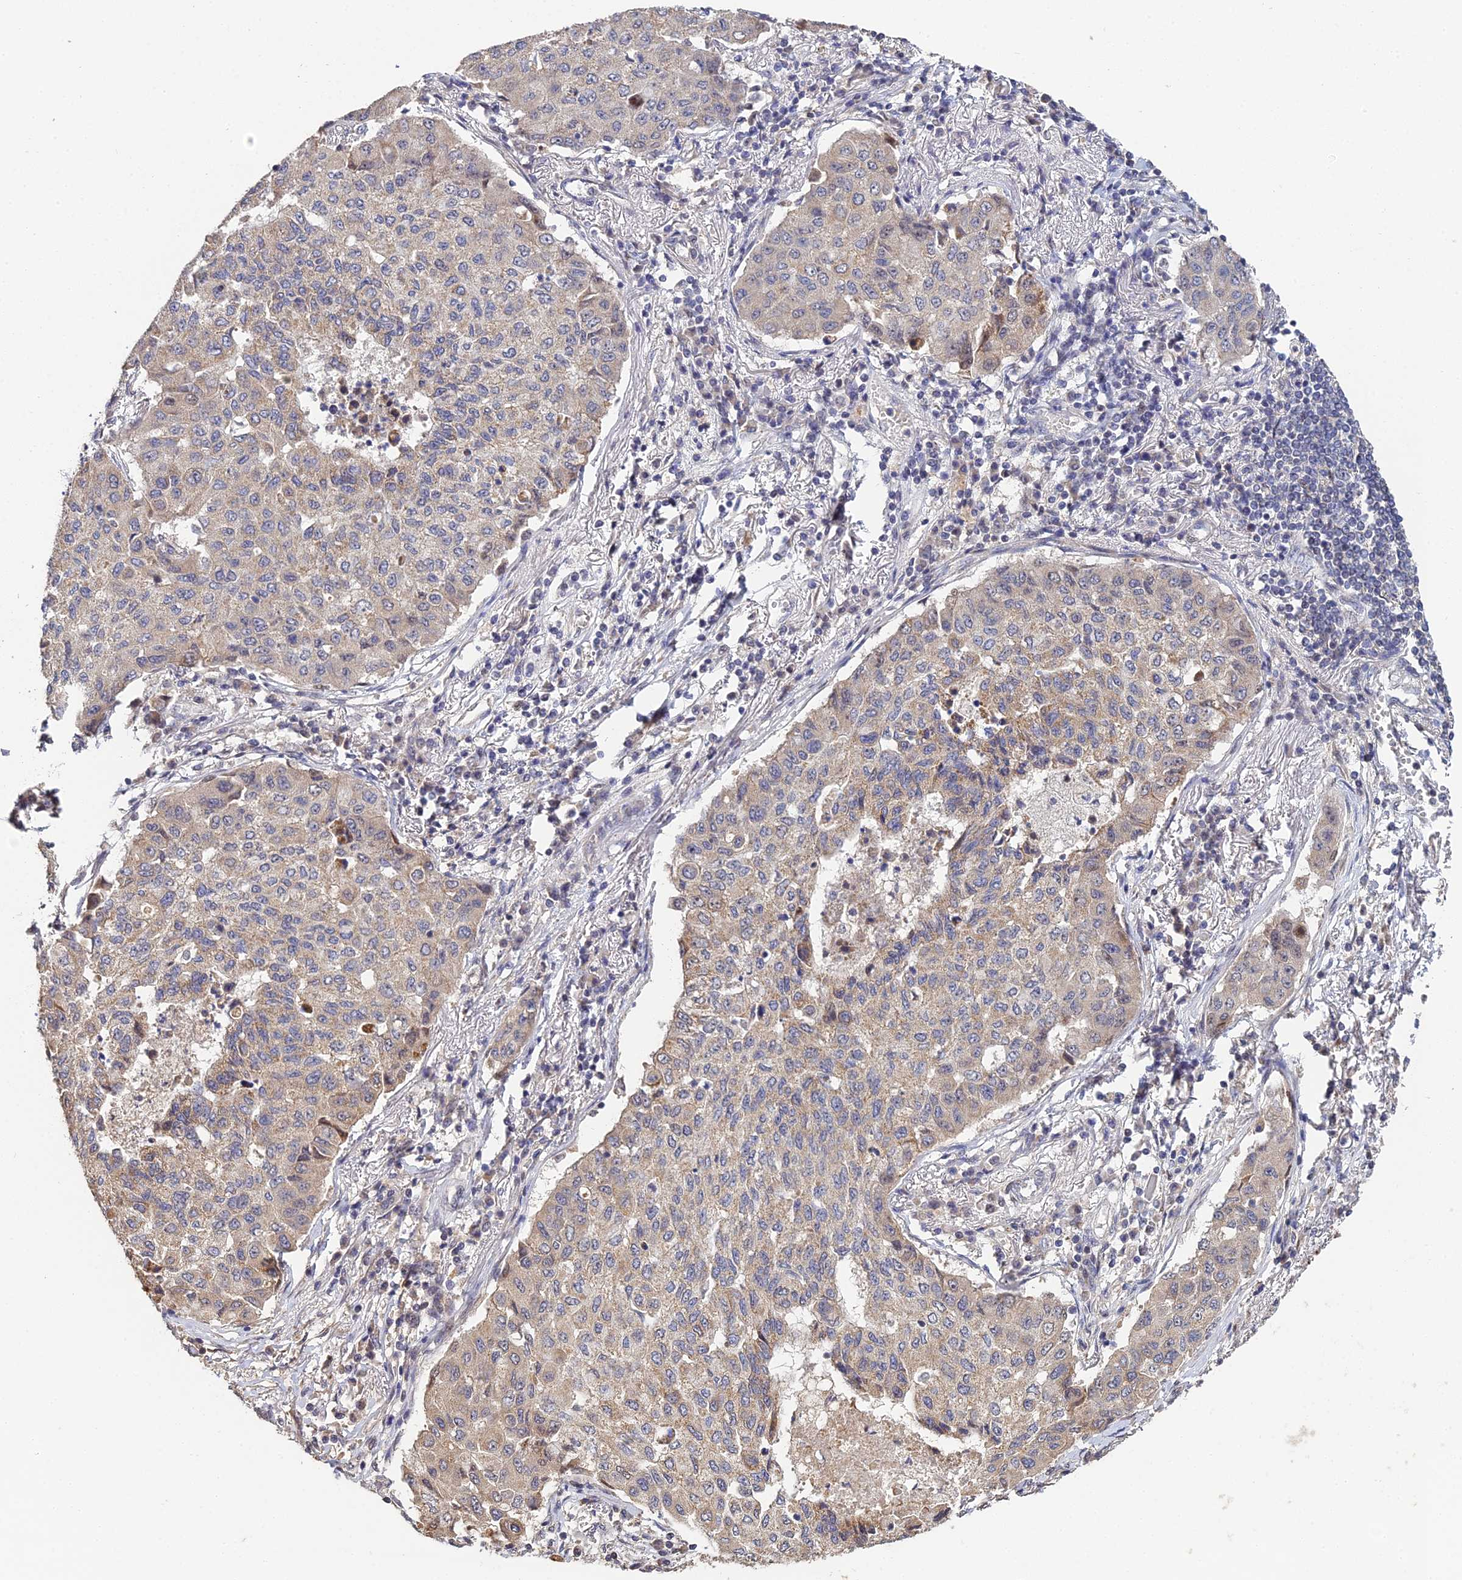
{"staining": {"intensity": "weak", "quantity": "25%-75%", "location": "cytoplasmic/membranous"}, "tissue": "lung cancer", "cell_type": "Tumor cells", "image_type": "cancer", "snomed": [{"axis": "morphology", "description": "Squamous cell carcinoma, NOS"}, {"axis": "topography", "description": "Lung"}], "caption": "Immunohistochemical staining of lung cancer (squamous cell carcinoma) shows weak cytoplasmic/membranous protein staining in about 25%-75% of tumor cells.", "gene": "ERCC5", "patient": {"sex": "male", "age": 74}}